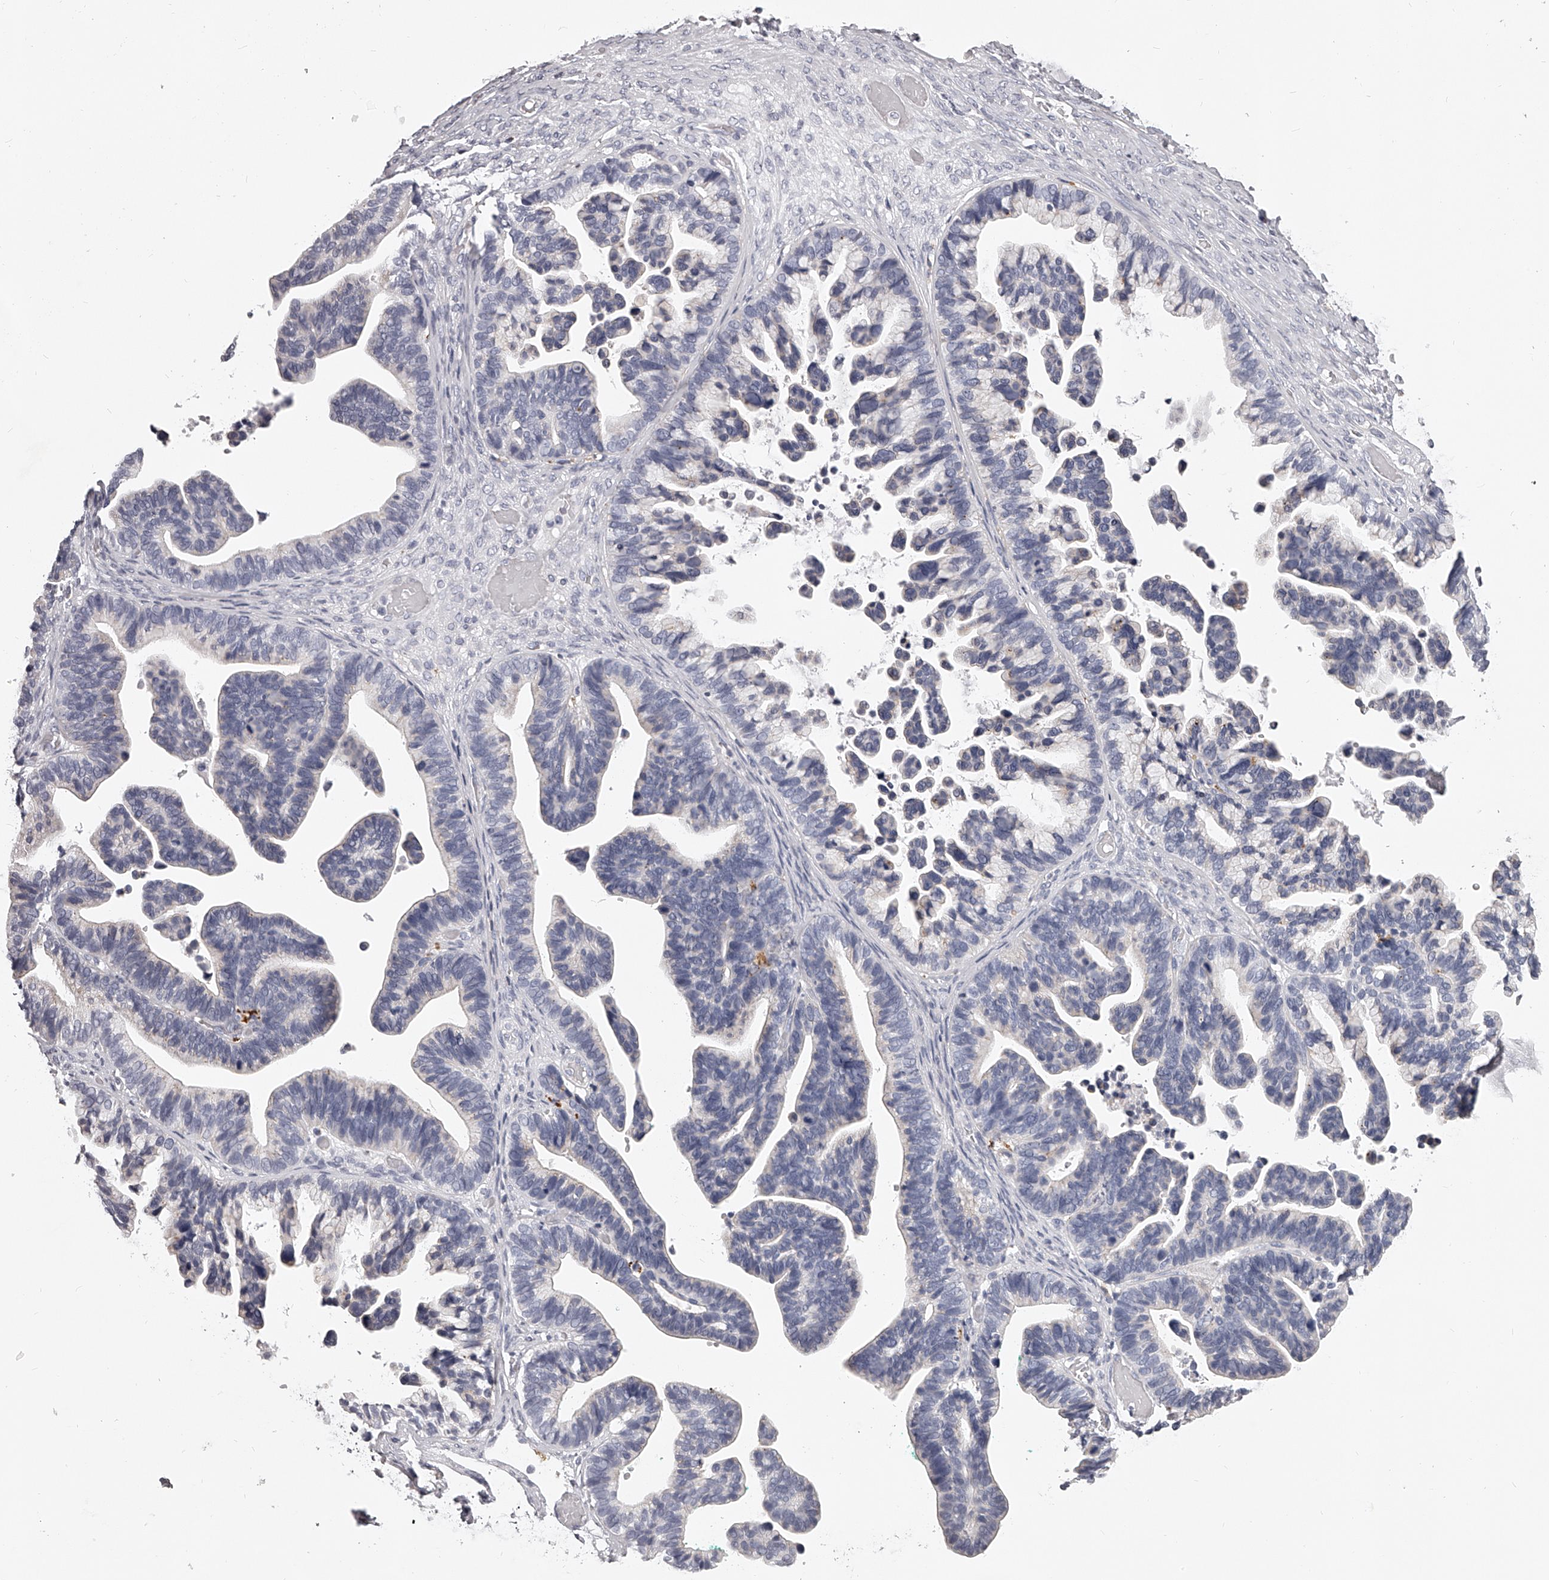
{"staining": {"intensity": "negative", "quantity": "none", "location": "none"}, "tissue": "ovarian cancer", "cell_type": "Tumor cells", "image_type": "cancer", "snomed": [{"axis": "morphology", "description": "Cystadenocarcinoma, serous, NOS"}, {"axis": "topography", "description": "Ovary"}], "caption": "Ovarian cancer (serous cystadenocarcinoma) was stained to show a protein in brown. There is no significant staining in tumor cells.", "gene": "DMRT1", "patient": {"sex": "female", "age": 56}}